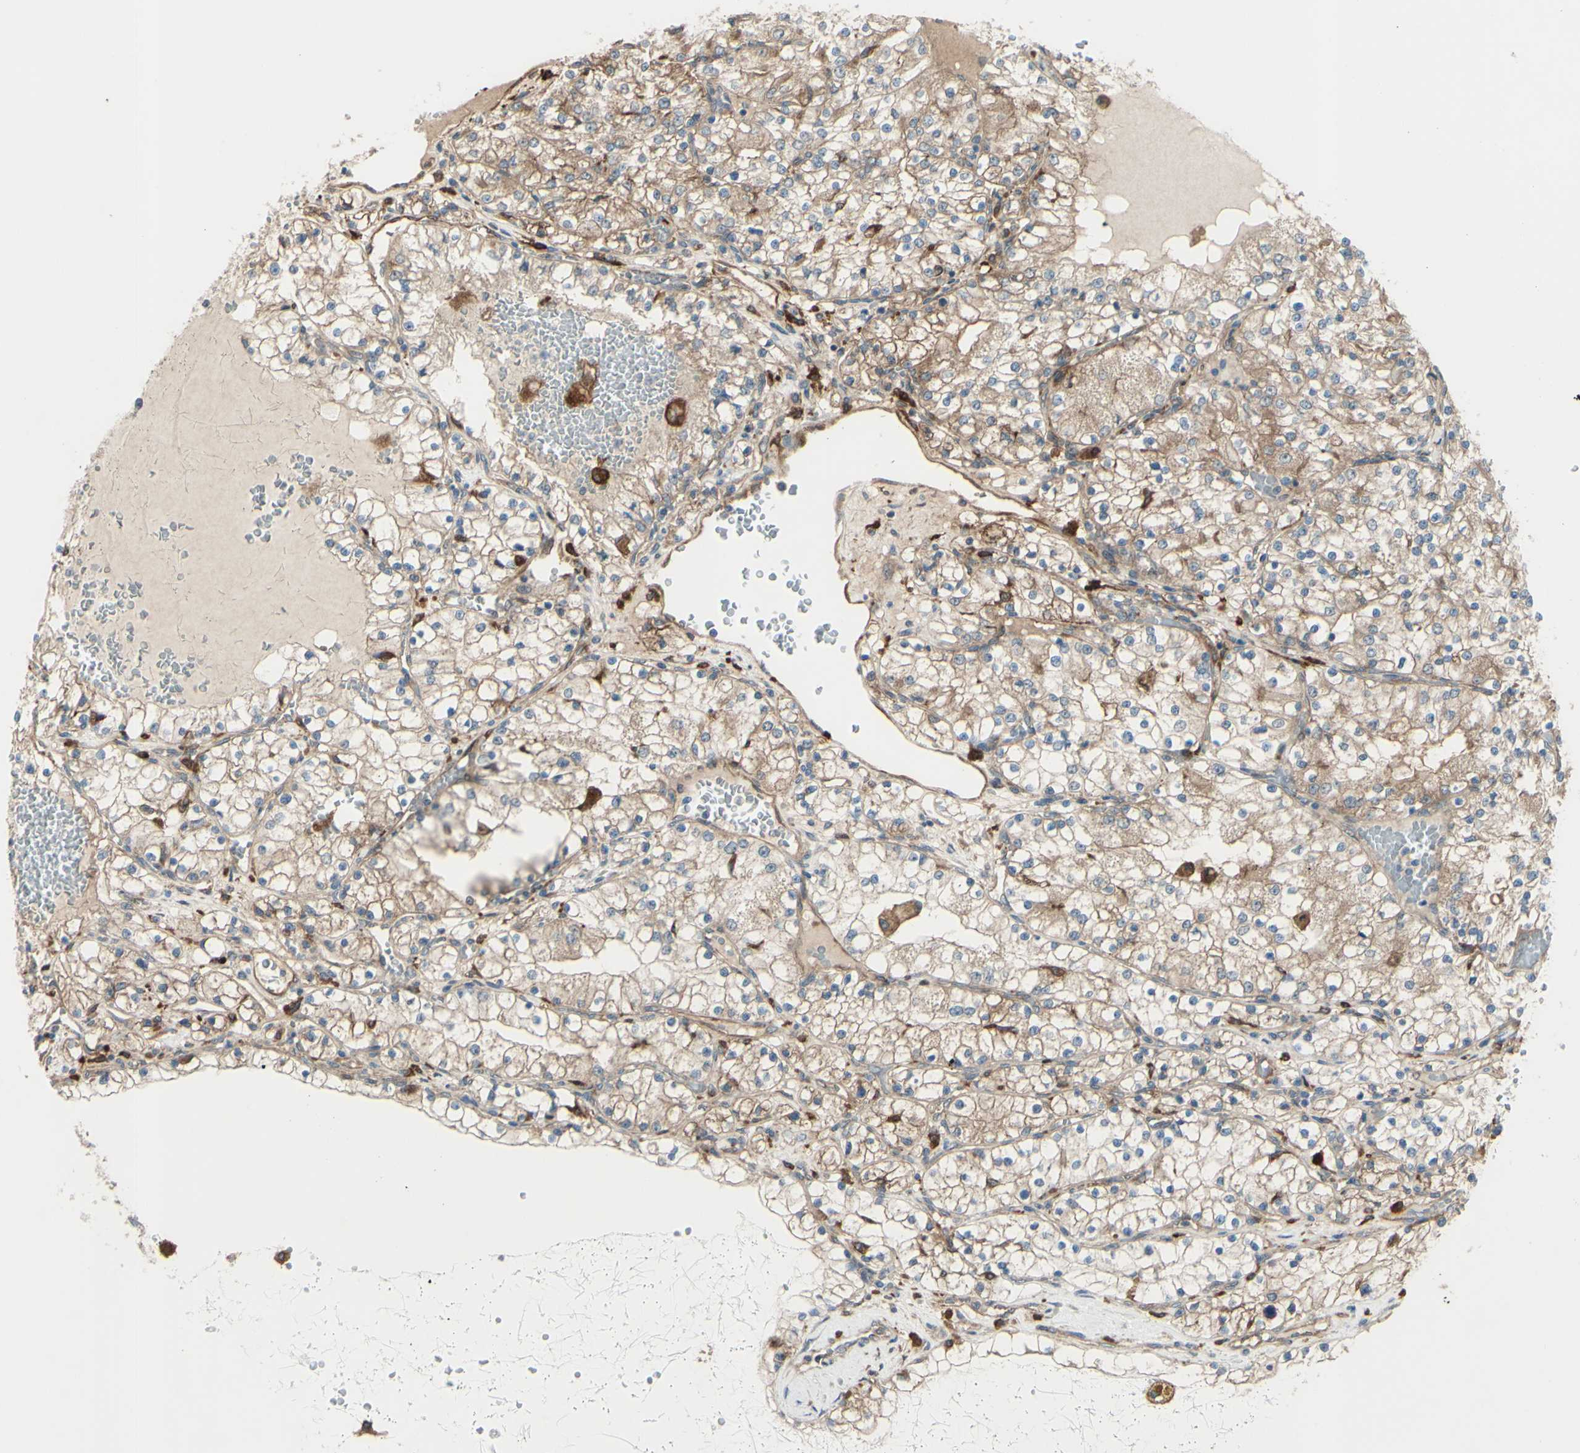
{"staining": {"intensity": "weak", "quantity": "<25%", "location": "cytoplasmic/membranous"}, "tissue": "renal cancer", "cell_type": "Tumor cells", "image_type": "cancer", "snomed": [{"axis": "morphology", "description": "Adenocarcinoma, NOS"}, {"axis": "topography", "description": "Kidney"}], "caption": "The micrograph shows no significant staining in tumor cells of renal cancer (adenocarcinoma).", "gene": "IGSF9B", "patient": {"sex": "male", "age": 68}}